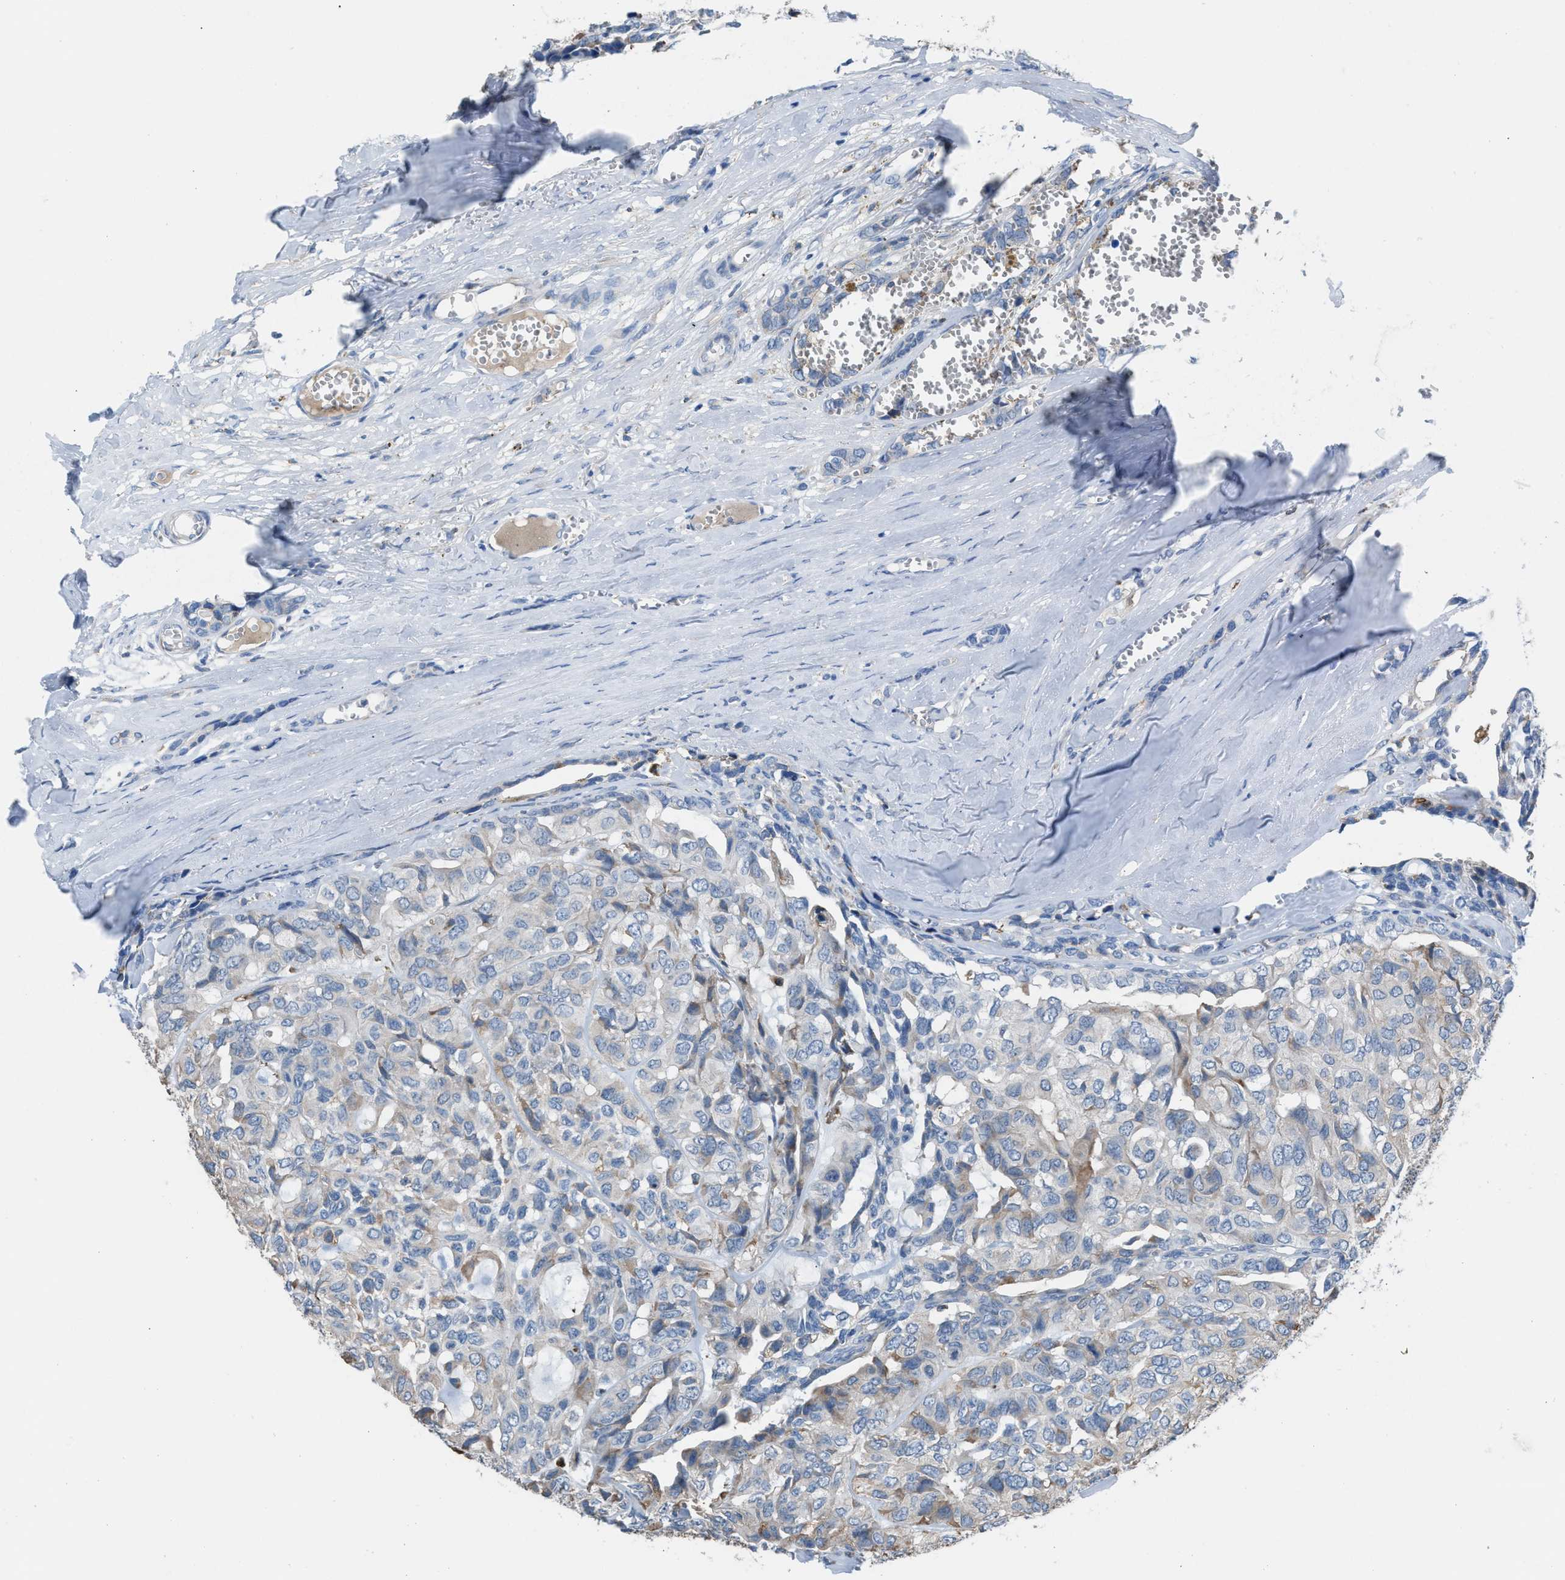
{"staining": {"intensity": "weak", "quantity": "<25%", "location": "cytoplasmic/membranous"}, "tissue": "head and neck cancer", "cell_type": "Tumor cells", "image_type": "cancer", "snomed": [{"axis": "morphology", "description": "Adenocarcinoma, NOS"}, {"axis": "topography", "description": "Salivary gland, NOS"}, {"axis": "topography", "description": "Head-Neck"}], "caption": "Head and neck cancer (adenocarcinoma) stained for a protein using immunohistochemistry (IHC) displays no expression tumor cells.", "gene": "CA3", "patient": {"sex": "female", "age": 76}}